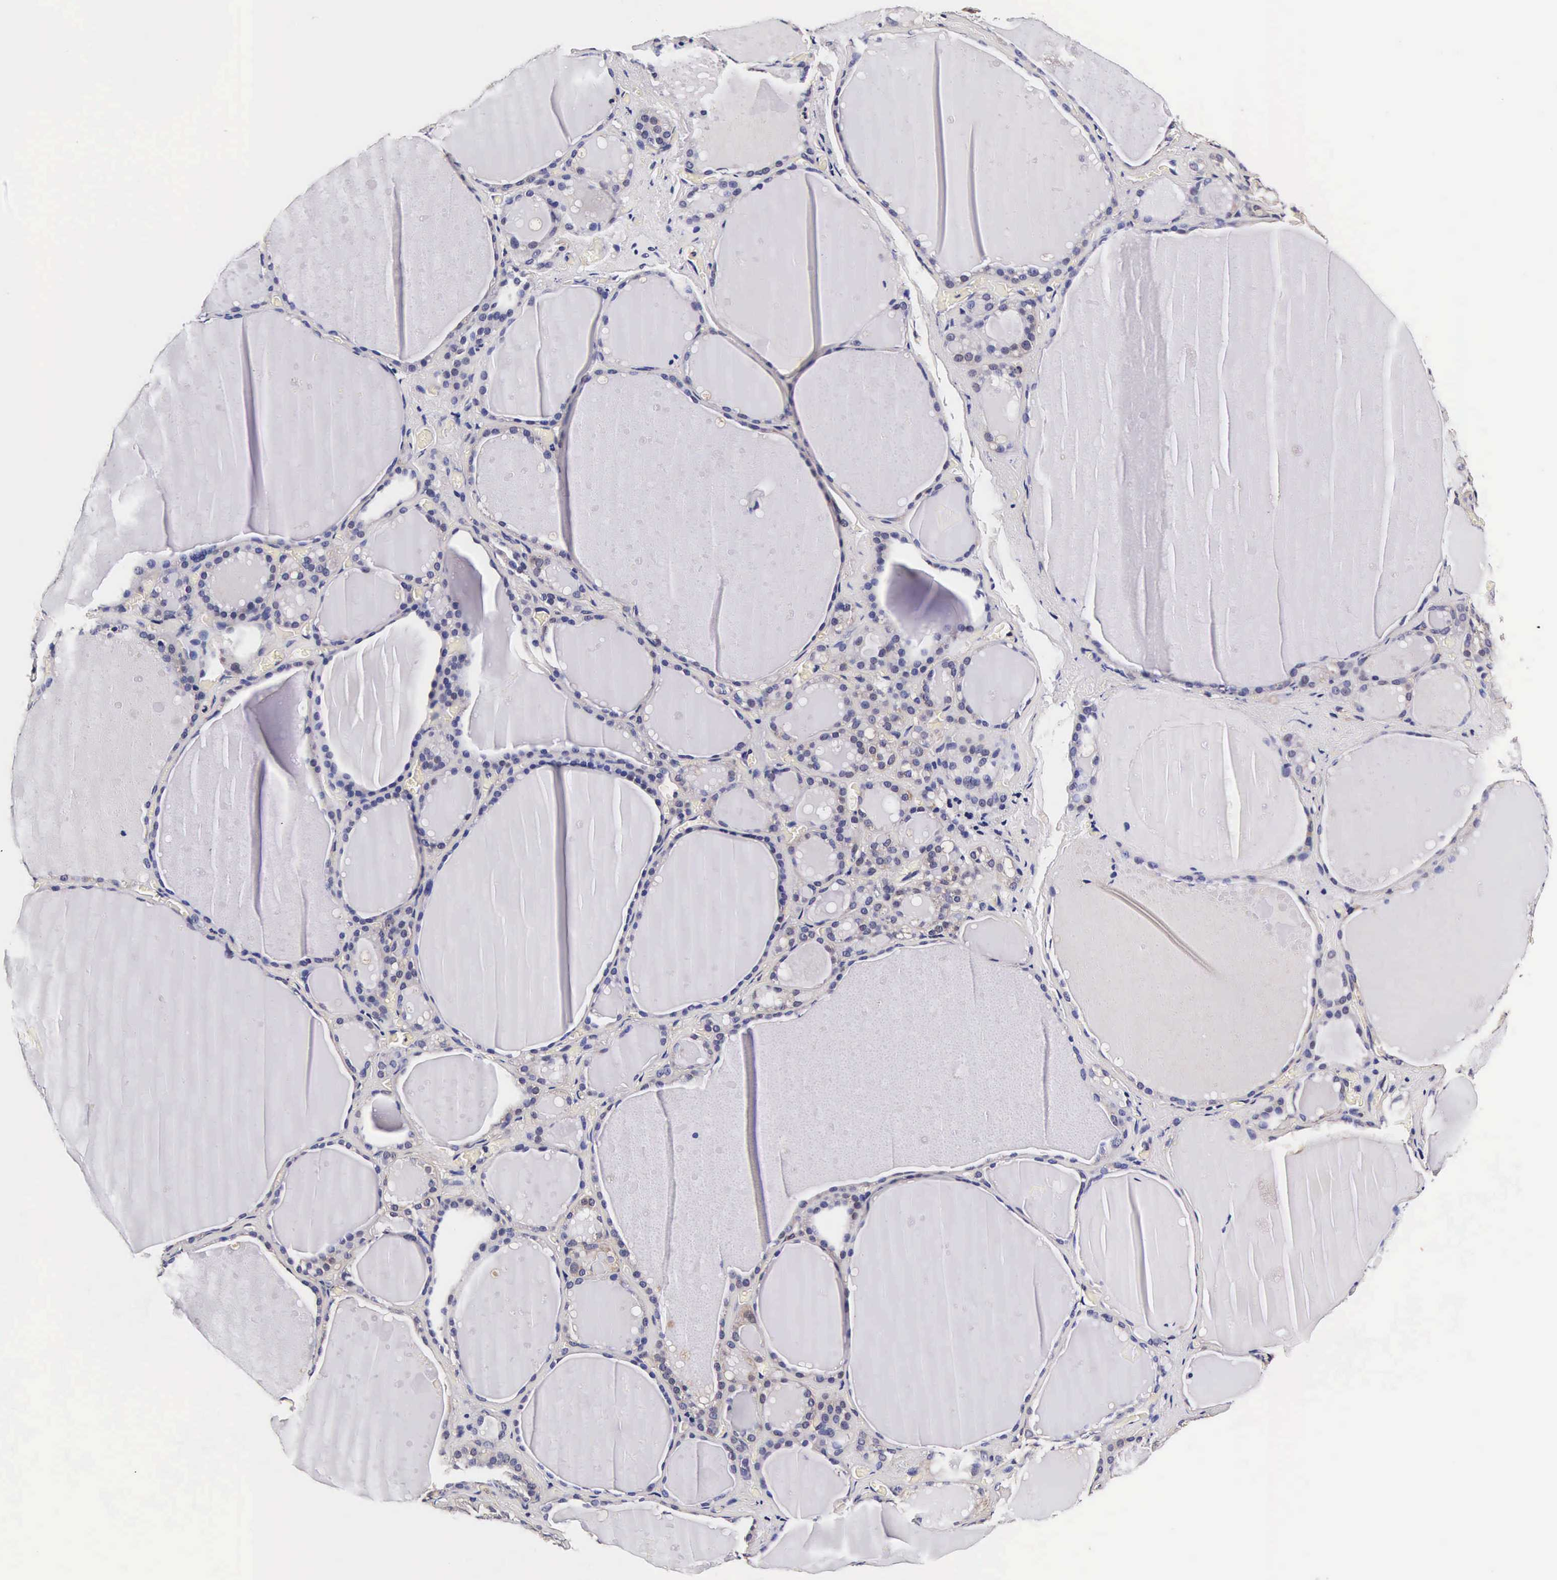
{"staining": {"intensity": "moderate", "quantity": "<25%", "location": "cytoplasmic/membranous,nuclear"}, "tissue": "thyroid gland", "cell_type": "Glandular cells", "image_type": "normal", "snomed": [{"axis": "morphology", "description": "Normal tissue, NOS"}, {"axis": "topography", "description": "Thyroid gland"}], "caption": "Immunohistochemical staining of benign human thyroid gland reveals <25% levels of moderate cytoplasmic/membranous,nuclear protein positivity in about <25% of glandular cells. The staining was performed using DAB (3,3'-diaminobenzidine), with brown indicating positive protein expression. Nuclei are stained blue with hematoxylin.", "gene": "TECPR2", "patient": {"sex": "male", "age": 76}}